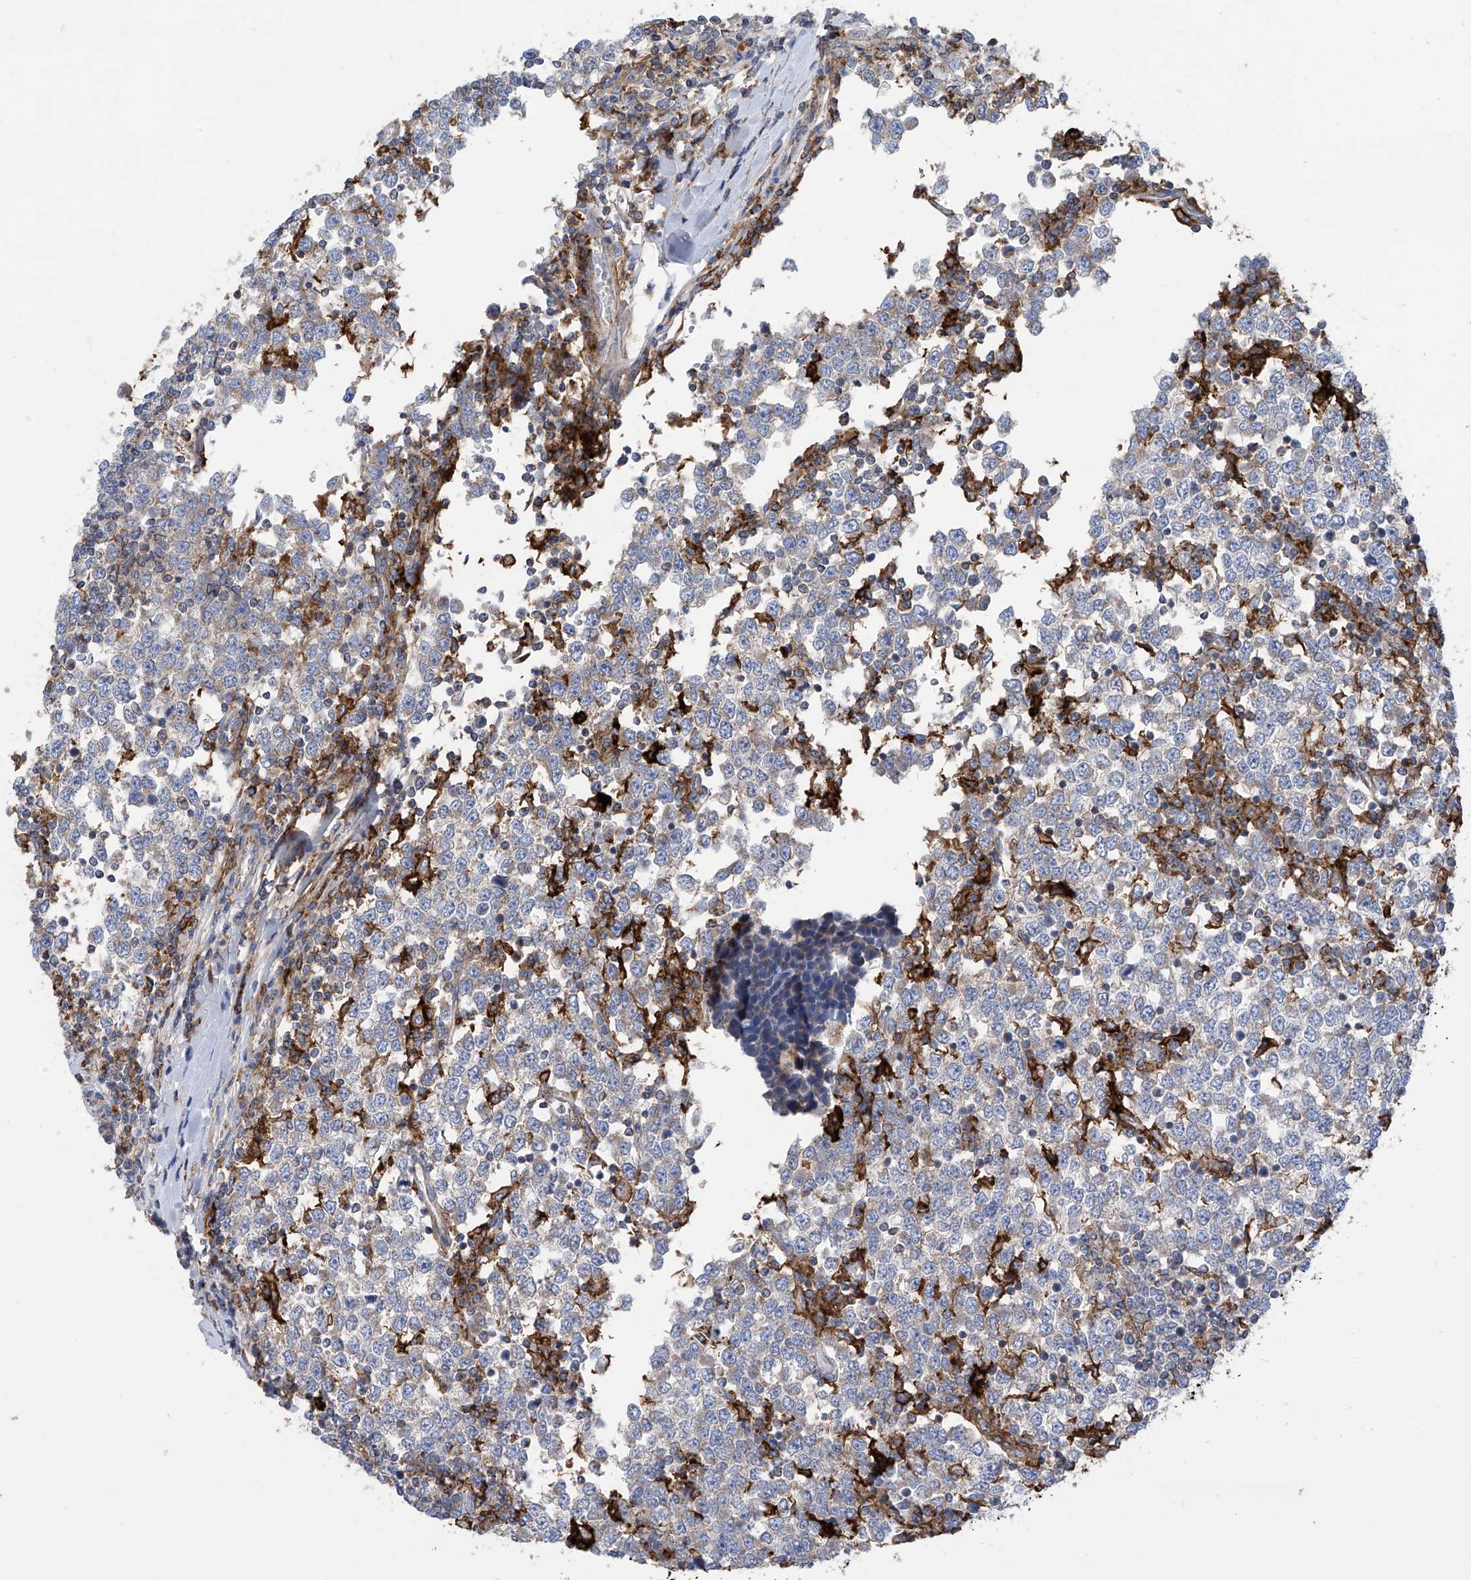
{"staining": {"intensity": "negative", "quantity": "none", "location": "none"}, "tissue": "testis cancer", "cell_type": "Tumor cells", "image_type": "cancer", "snomed": [{"axis": "morphology", "description": "Seminoma, NOS"}, {"axis": "topography", "description": "Testis"}], "caption": "Tumor cells are negative for brown protein staining in testis cancer.", "gene": "P2RX7", "patient": {"sex": "male", "age": 65}}